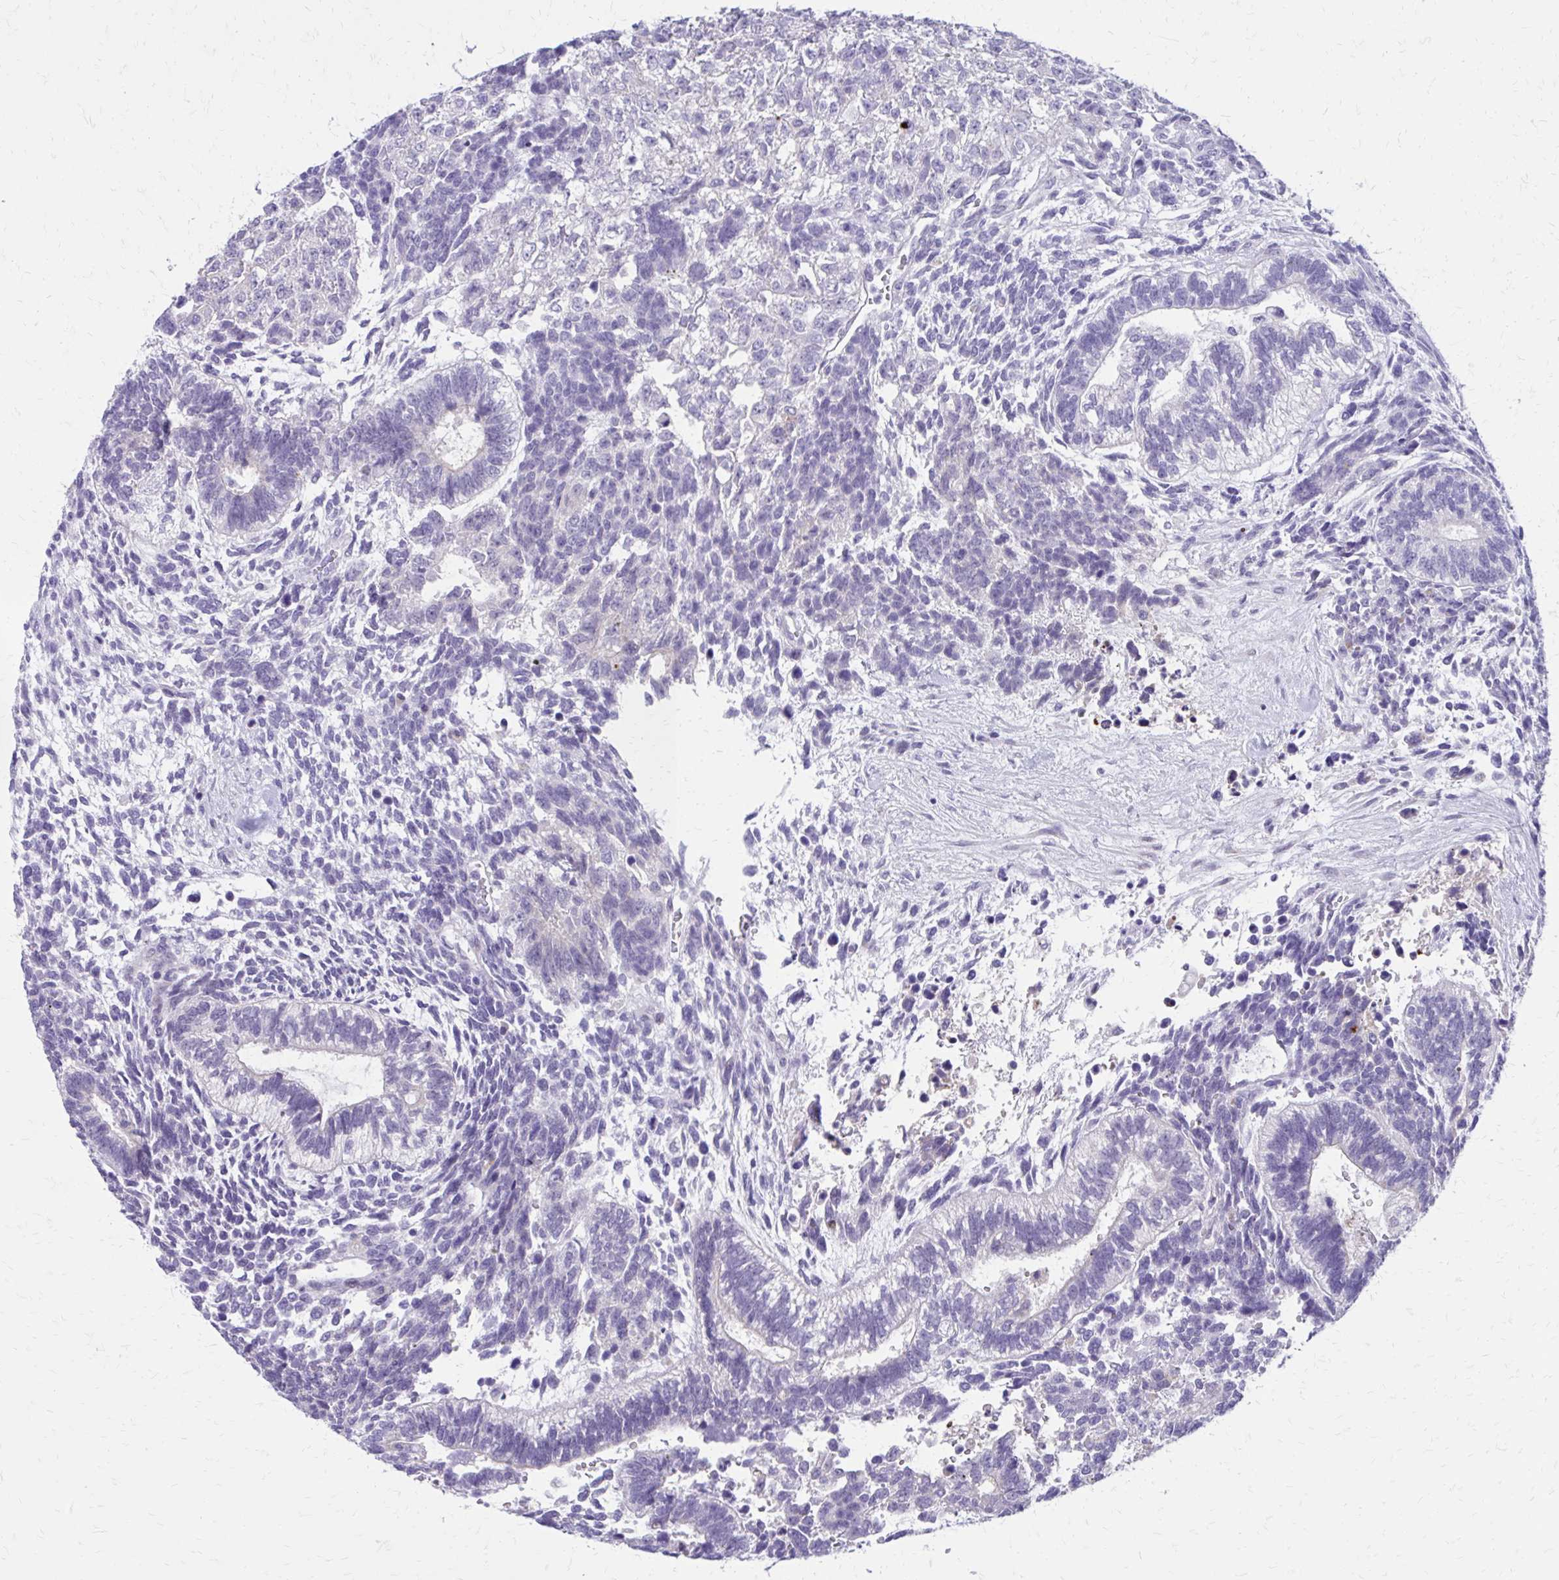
{"staining": {"intensity": "negative", "quantity": "none", "location": "none"}, "tissue": "testis cancer", "cell_type": "Tumor cells", "image_type": "cancer", "snomed": [{"axis": "morphology", "description": "Carcinoma, Embryonal, NOS"}, {"axis": "topography", "description": "Testis"}], "caption": "This is a photomicrograph of IHC staining of embryonal carcinoma (testis), which shows no expression in tumor cells.", "gene": "LCN15", "patient": {"sex": "male", "age": 23}}